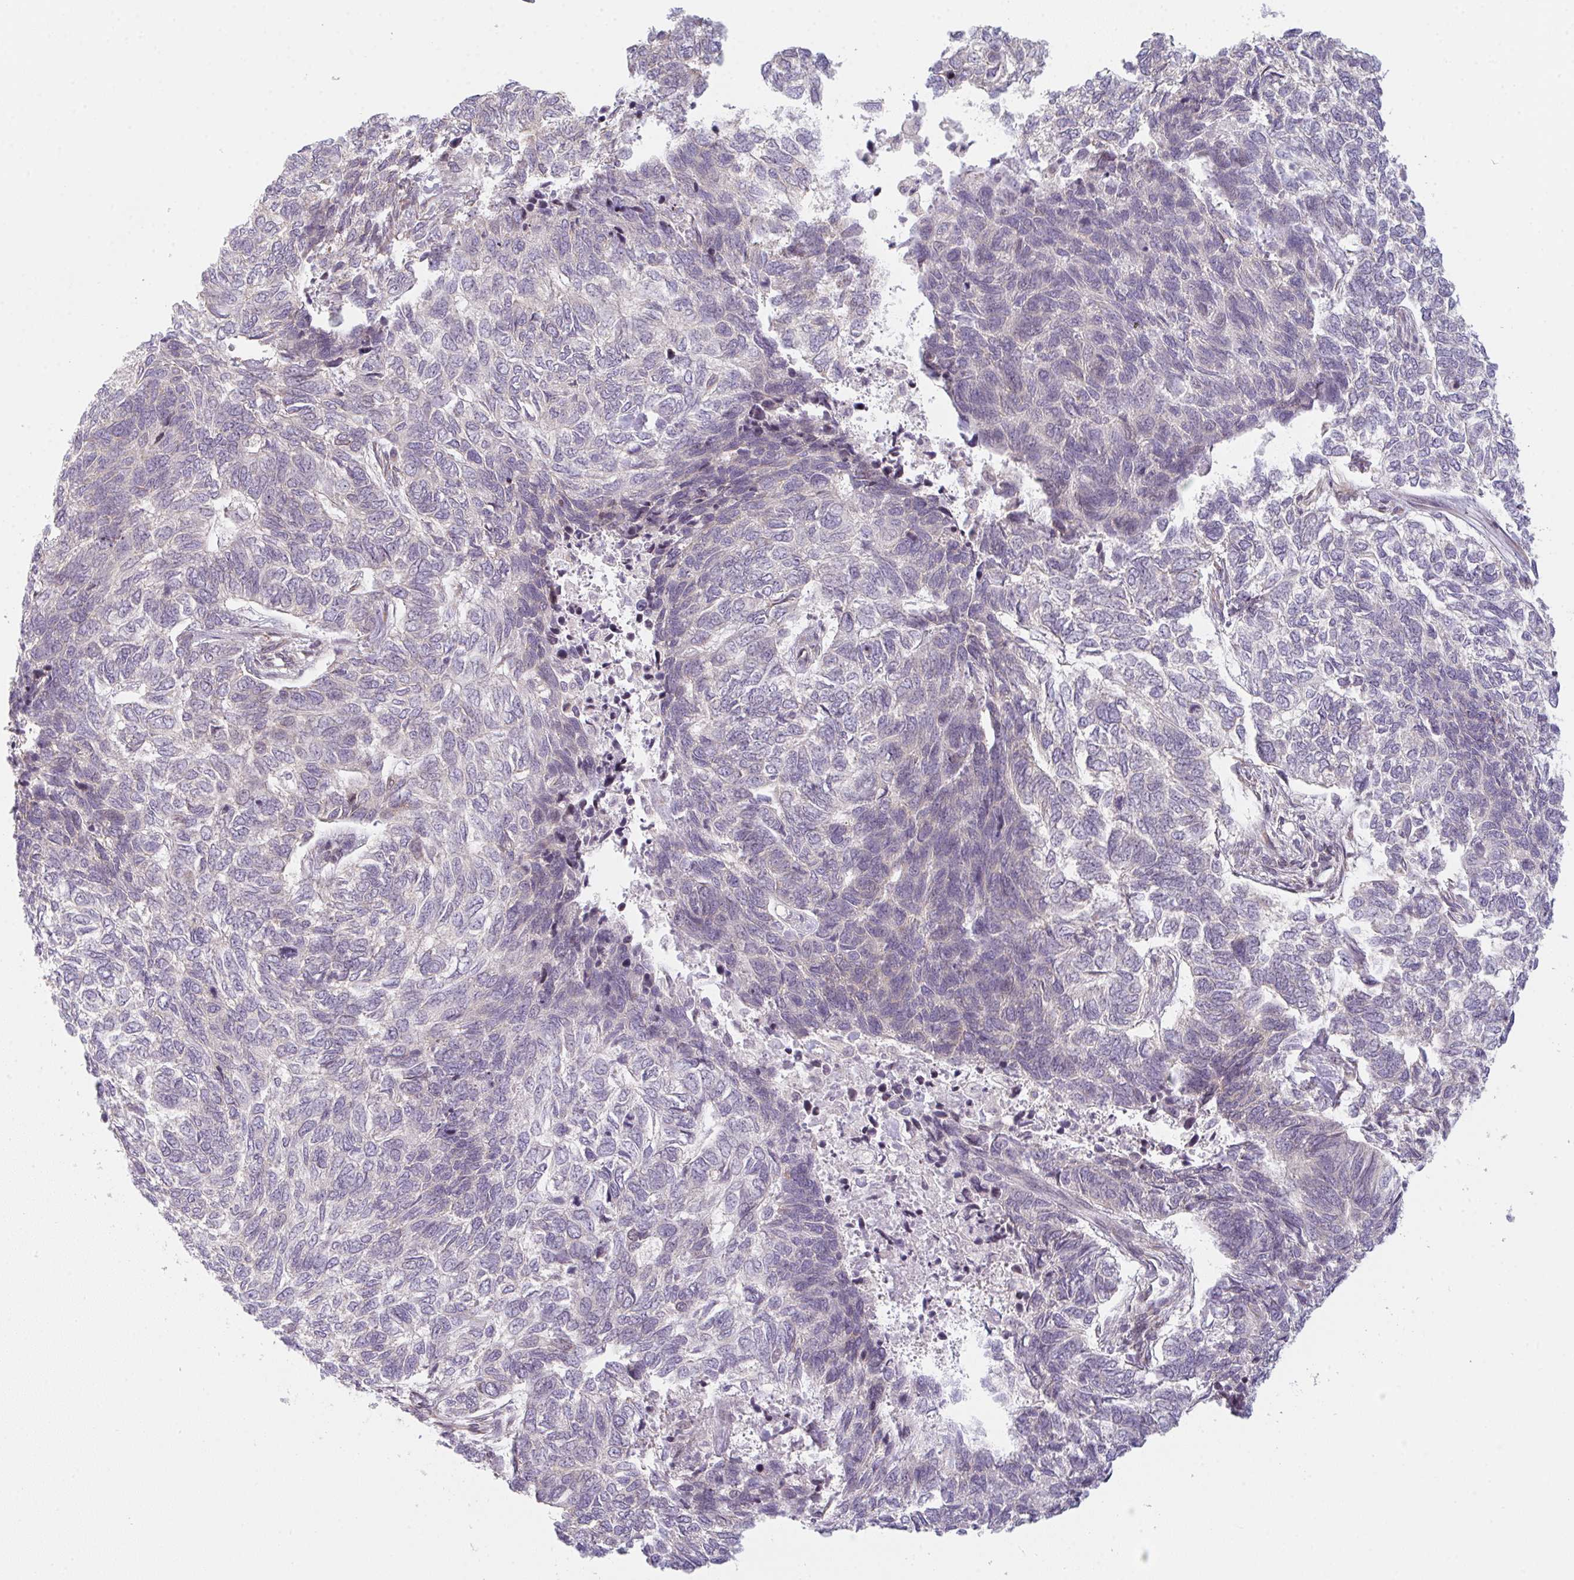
{"staining": {"intensity": "negative", "quantity": "none", "location": "none"}, "tissue": "skin cancer", "cell_type": "Tumor cells", "image_type": "cancer", "snomed": [{"axis": "morphology", "description": "Basal cell carcinoma"}, {"axis": "topography", "description": "Skin"}], "caption": "IHC of skin cancer (basal cell carcinoma) exhibits no positivity in tumor cells.", "gene": "TMEM237", "patient": {"sex": "female", "age": 65}}